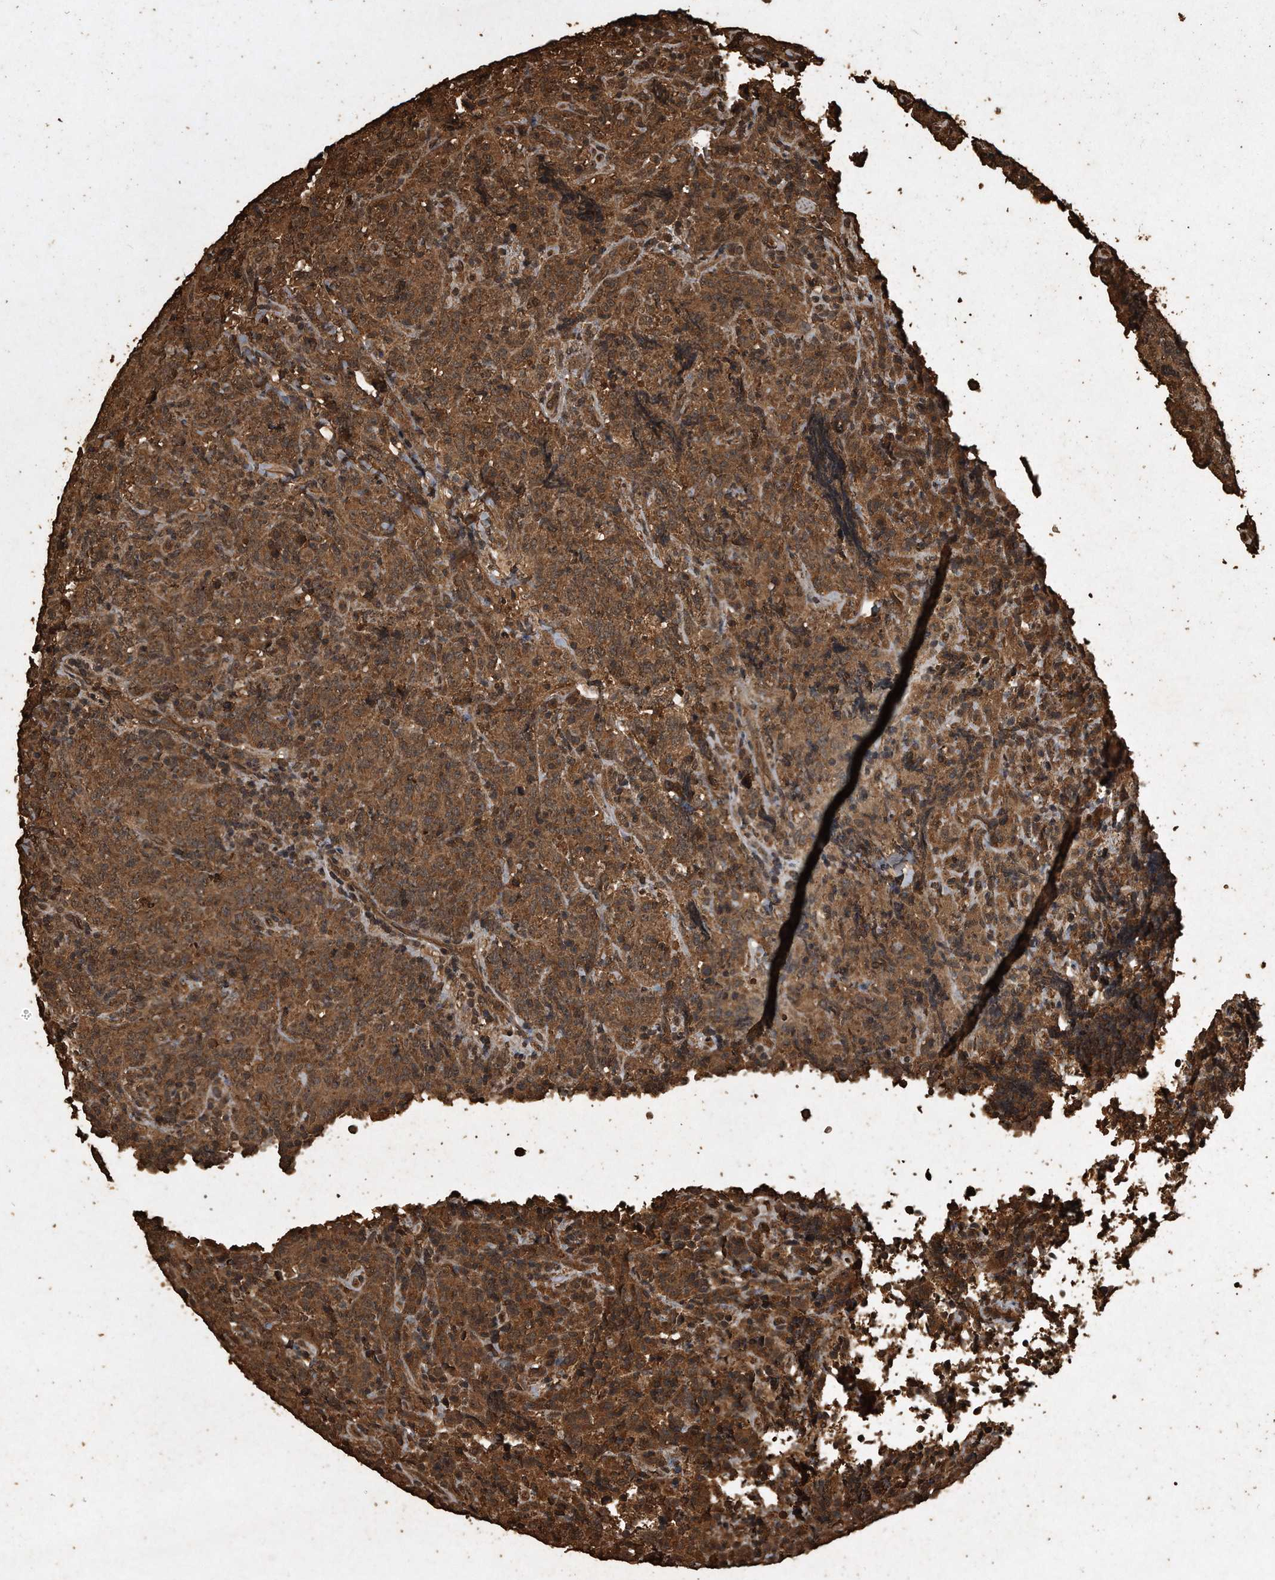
{"staining": {"intensity": "moderate", "quantity": ">75%", "location": "cytoplasmic/membranous"}, "tissue": "lymphoma", "cell_type": "Tumor cells", "image_type": "cancer", "snomed": [{"axis": "morphology", "description": "Malignant lymphoma, non-Hodgkin's type, High grade"}, {"axis": "topography", "description": "Tonsil"}], "caption": "The micrograph displays staining of malignant lymphoma, non-Hodgkin's type (high-grade), revealing moderate cytoplasmic/membranous protein staining (brown color) within tumor cells.", "gene": "CFLAR", "patient": {"sex": "female", "age": 36}}